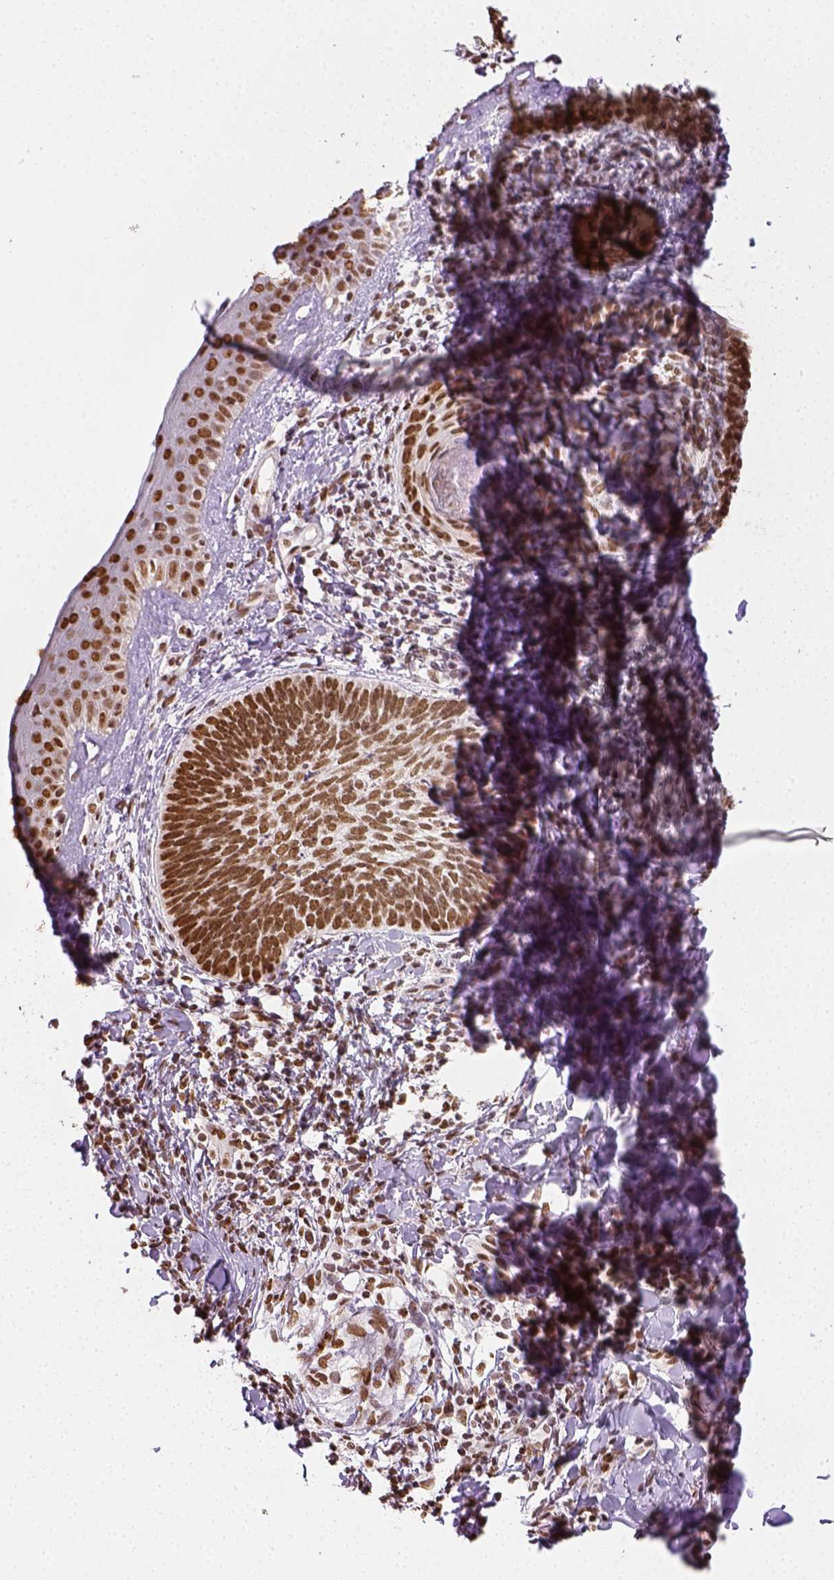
{"staining": {"intensity": "strong", "quantity": ">75%", "location": "nuclear"}, "tissue": "skin cancer", "cell_type": "Tumor cells", "image_type": "cancer", "snomed": [{"axis": "morphology", "description": "Normal tissue, NOS"}, {"axis": "morphology", "description": "Basal cell carcinoma"}, {"axis": "topography", "description": "Skin"}], "caption": "Basal cell carcinoma (skin) was stained to show a protein in brown. There is high levels of strong nuclear staining in approximately >75% of tumor cells.", "gene": "FANCE", "patient": {"sex": "male", "age": 46}}